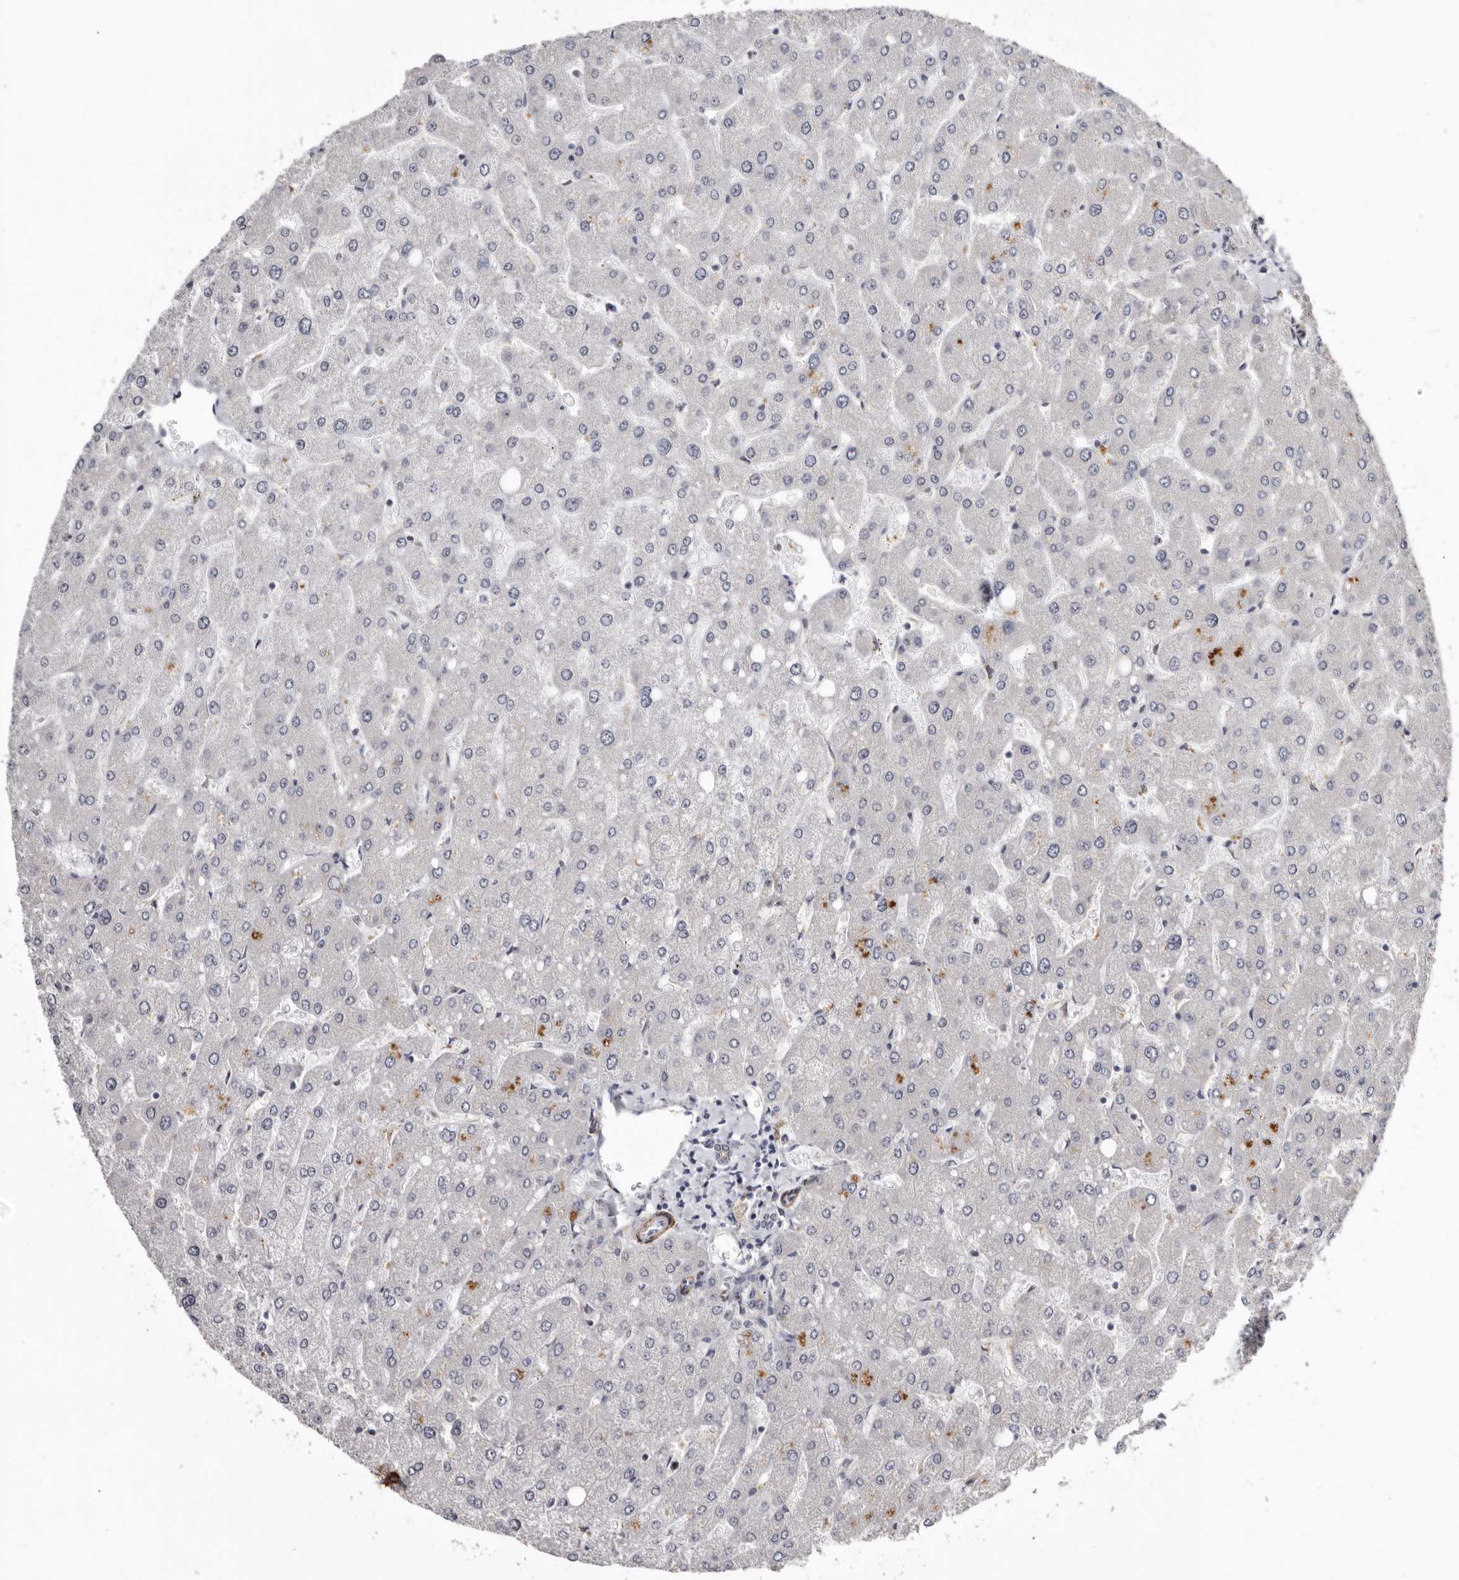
{"staining": {"intensity": "negative", "quantity": "none", "location": "none"}, "tissue": "liver", "cell_type": "Cholangiocytes", "image_type": "normal", "snomed": [{"axis": "morphology", "description": "Normal tissue, NOS"}, {"axis": "topography", "description": "Liver"}], "caption": "Immunohistochemical staining of normal liver shows no significant staining in cholangiocytes.", "gene": "CDCA8", "patient": {"sex": "male", "age": 55}}